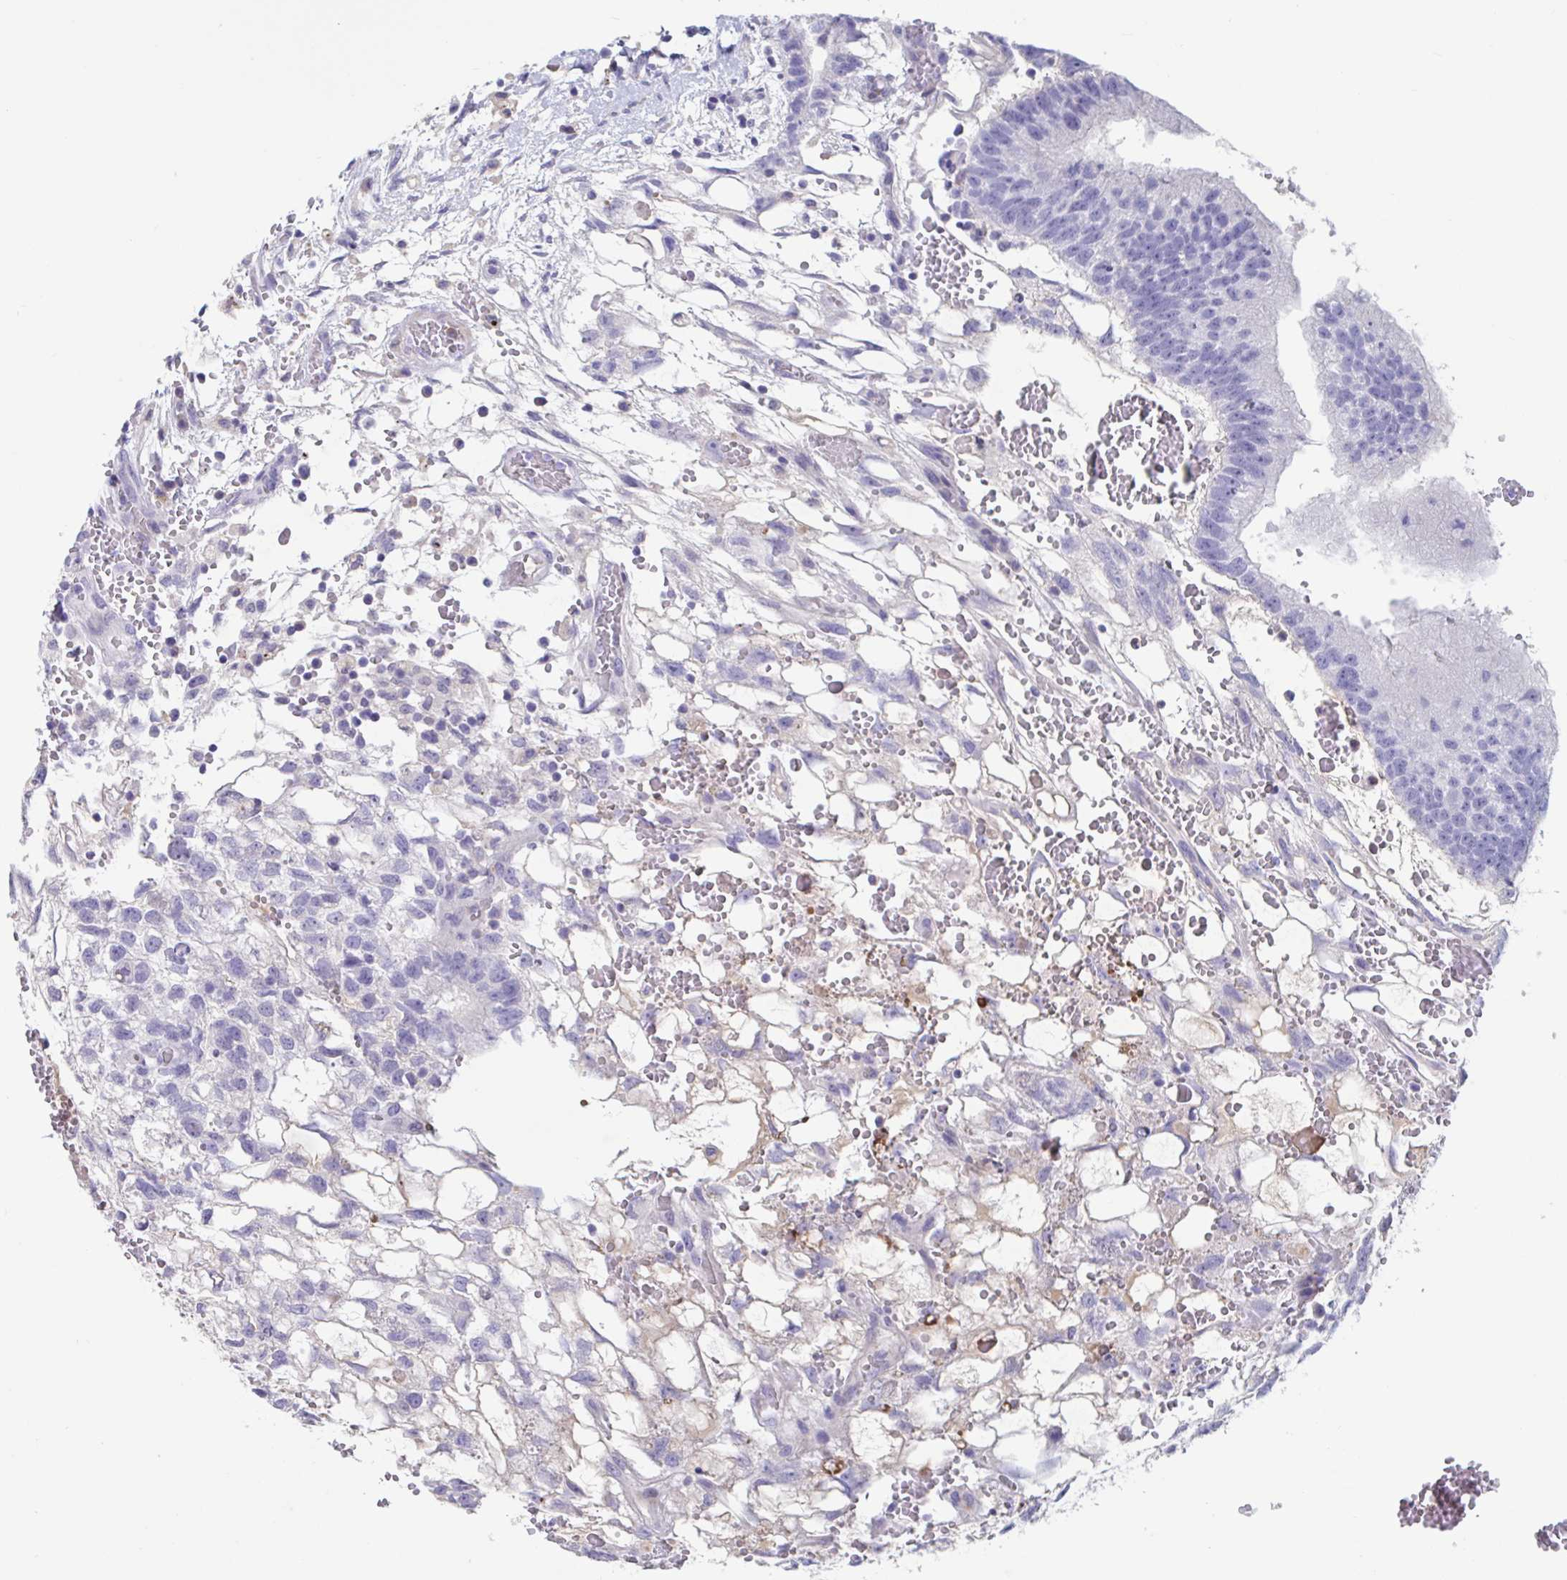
{"staining": {"intensity": "negative", "quantity": "none", "location": "none"}, "tissue": "testis cancer", "cell_type": "Tumor cells", "image_type": "cancer", "snomed": [{"axis": "morphology", "description": "Normal tissue, NOS"}, {"axis": "morphology", "description": "Carcinoma, Embryonal, NOS"}, {"axis": "topography", "description": "Testis"}], "caption": "High power microscopy photomicrograph of an IHC micrograph of testis embryonal carcinoma, revealing no significant expression in tumor cells.", "gene": "ZNHIT2", "patient": {"sex": "male", "age": 32}}